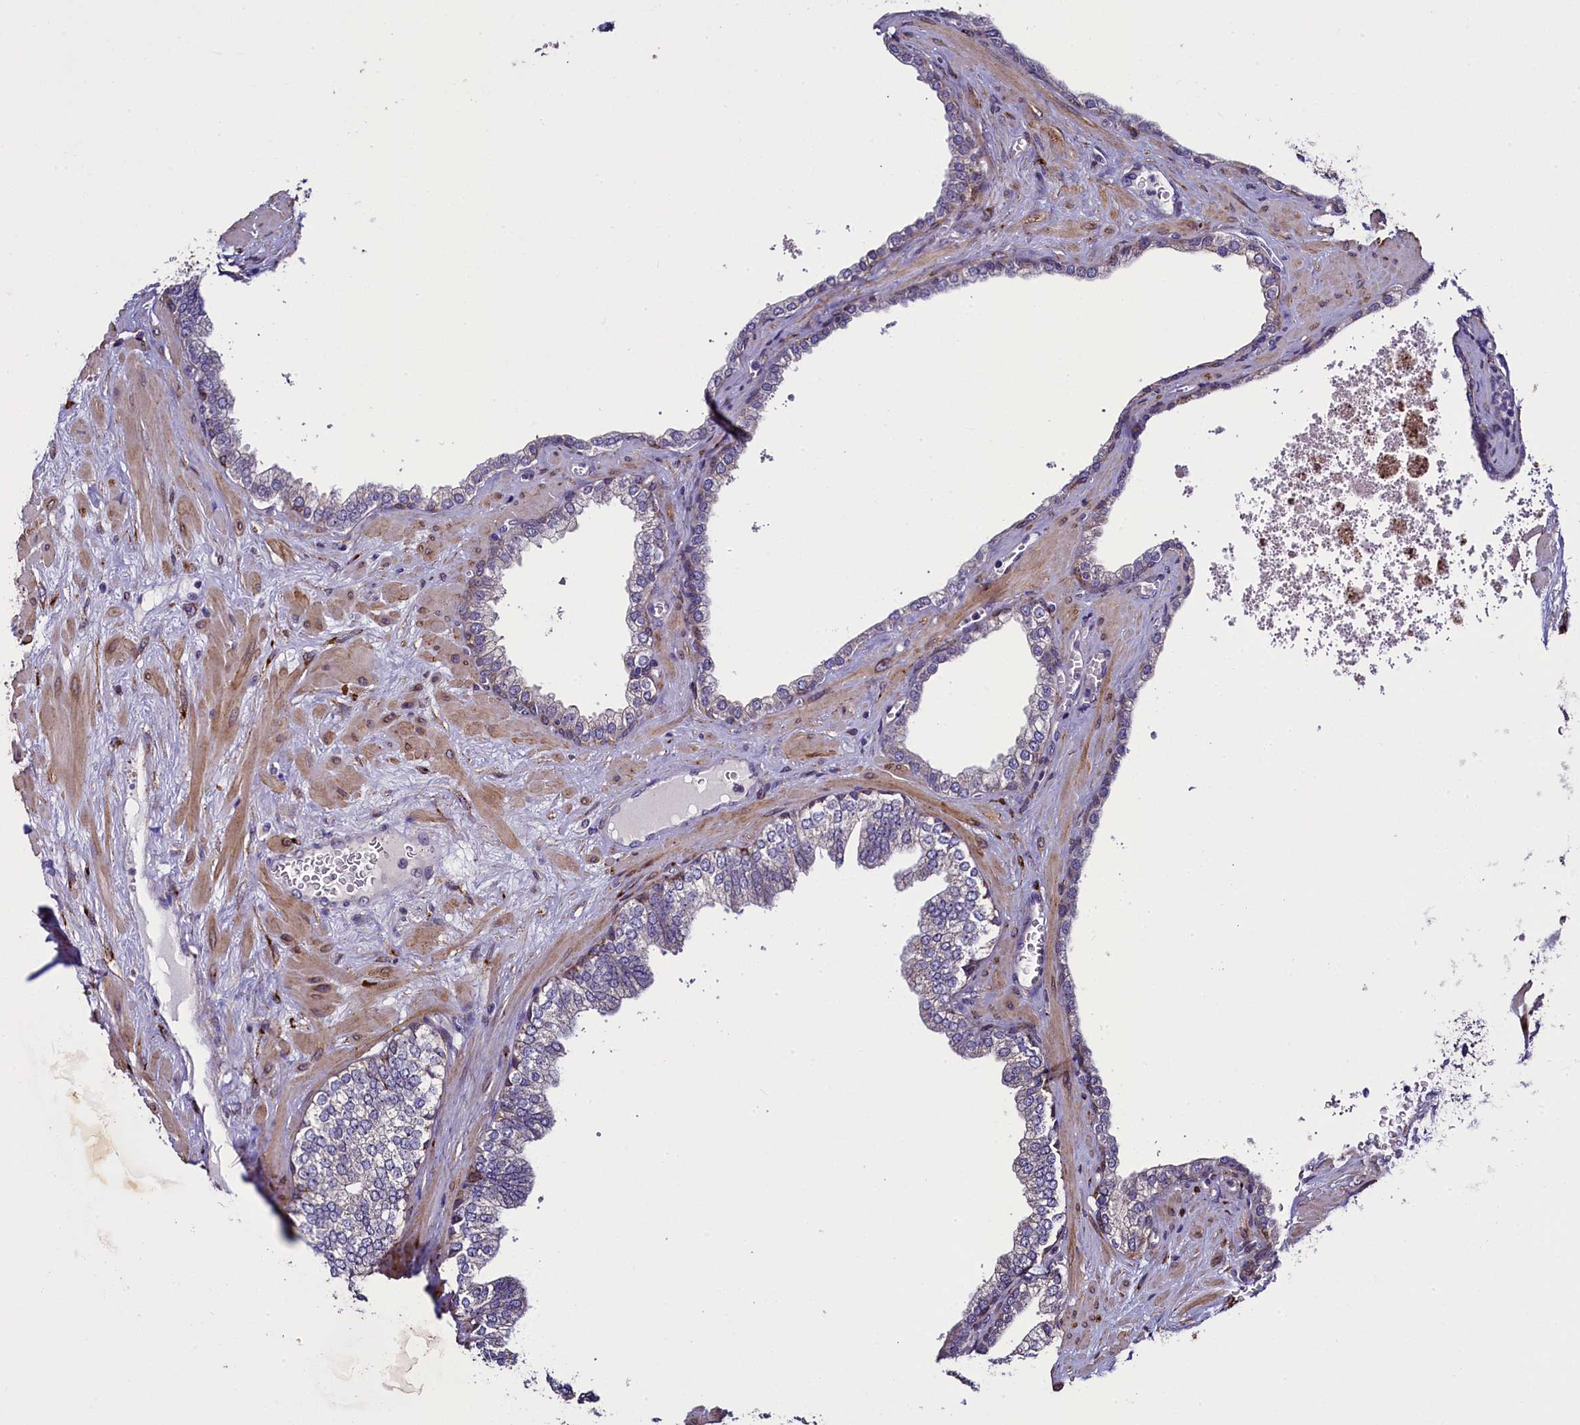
{"staining": {"intensity": "moderate", "quantity": "<25%", "location": "cytoplasmic/membranous"}, "tissue": "prostate", "cell_type": "Glandular cells", "image_type": "normal", "snomed": [{"axis": "morphology", "description": "Normal tissue, NOS"}, {"axis": "topography", "description": "Prostate"}], "caption": "About <25% of glandular cells in normal prostate exhibit moderate cytoplasmic/membranous protein positivity as visualized by brown immunohistochemical staining.", "gene": "MRC2", "patient": {"sex": "male", "age": 60}}